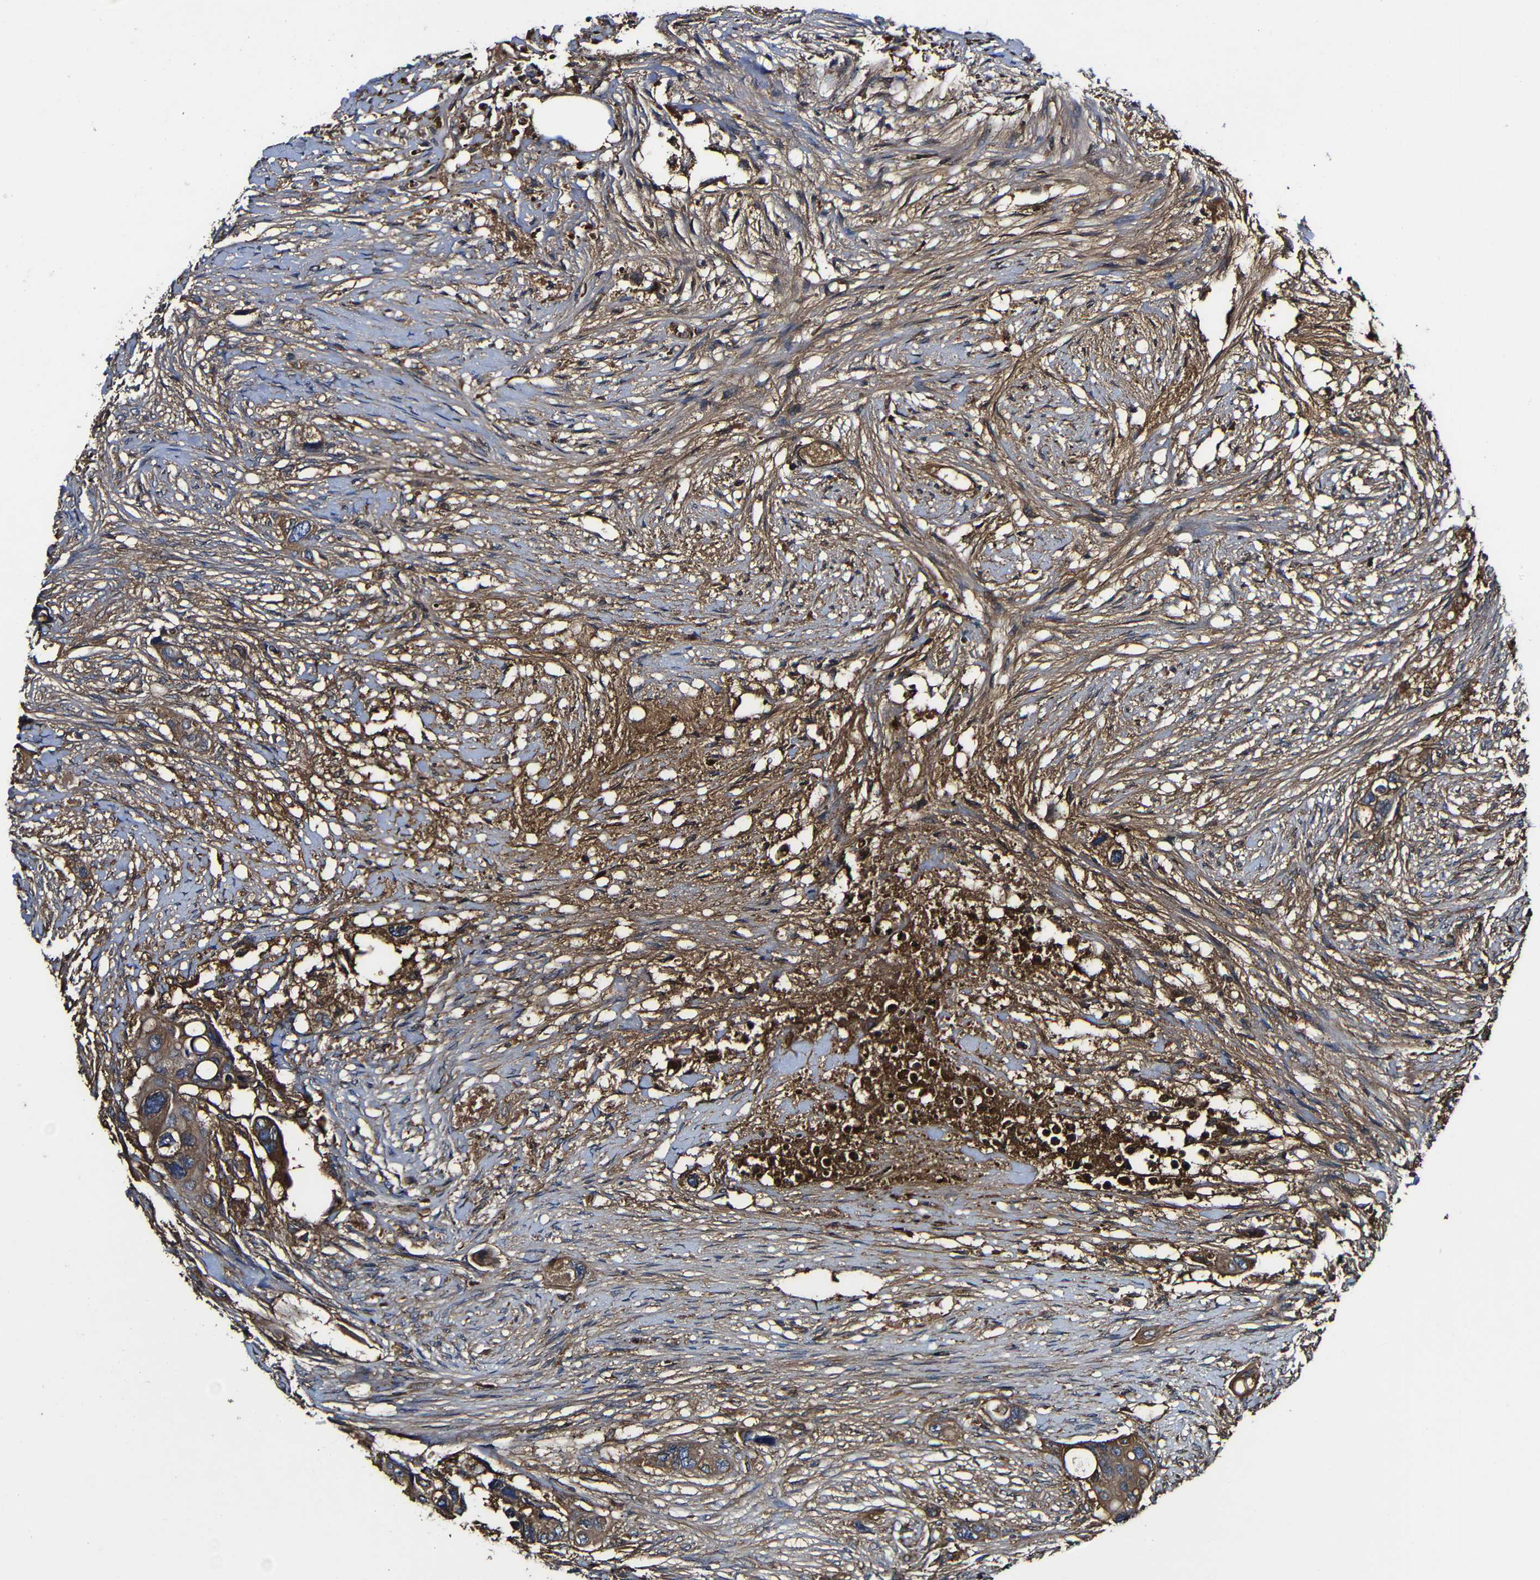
{"staining": {"intensity": "moderate", "quantity": ">75%", "location": "cytoplasmic/membranous"}, "tissue": "colorectal cancer", "cell_type": "Tumor cells", "image_type": "cancer", "snomed": [{"axis": "morphology", "description": "Adenocarcinoma, NOS"}, {"axis": "topography", "description": "Colon"}], "caption": "Immunohistochemistry of human adenocarcinoma (colorectal) displays medium levels of moderate cytoplasmic/membranous positivity in approximately >75% of tumor cells.", "gene": "MSN", "patient": {"sex": "female", "age": 57}}